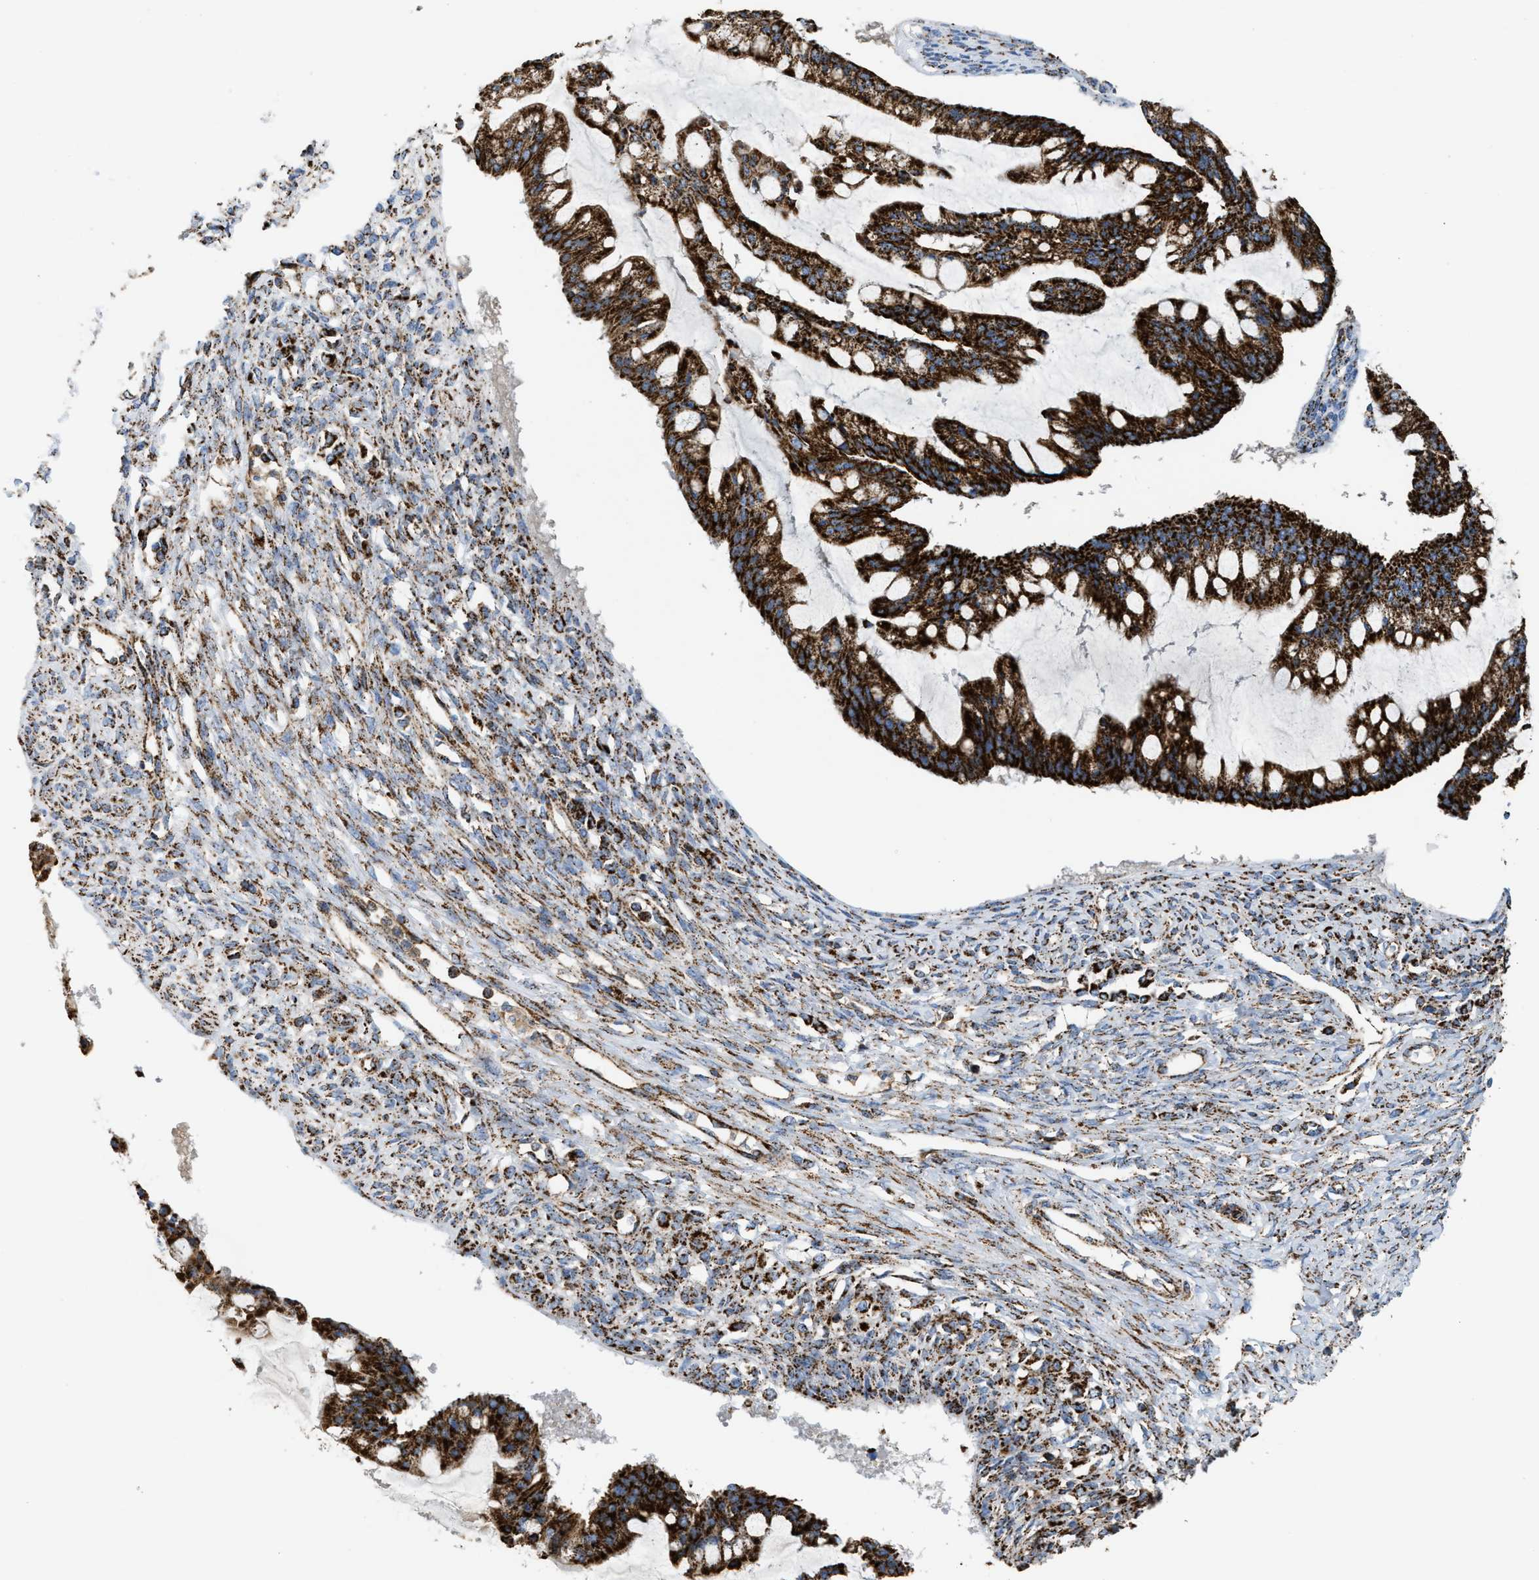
{"staining": {"intensity": "strong", "quantity": ">75%", "location": "cytoplasmic/membranous"}, "tissue": "ovarian cancer", "cell_type": "Tumor cells", "image_type": "cancer", "snomed": [{"axis": "morphology", "description": "Cystadenocarcinoma, mucinous, NOS"}, {"axis": "topography", "description": "Ovary"}], "caption": "This histopathology image exhibits ovarian mucinous cystadenocarcinoma stained with IHC to label a protein in brown. The cytoplasmic/membranous of tumor cells show strong positivity for the protein. Nuclei are counter-stained blue.", "gene": "ECHS1", "patient": {"sex": "female", "age": 73}}